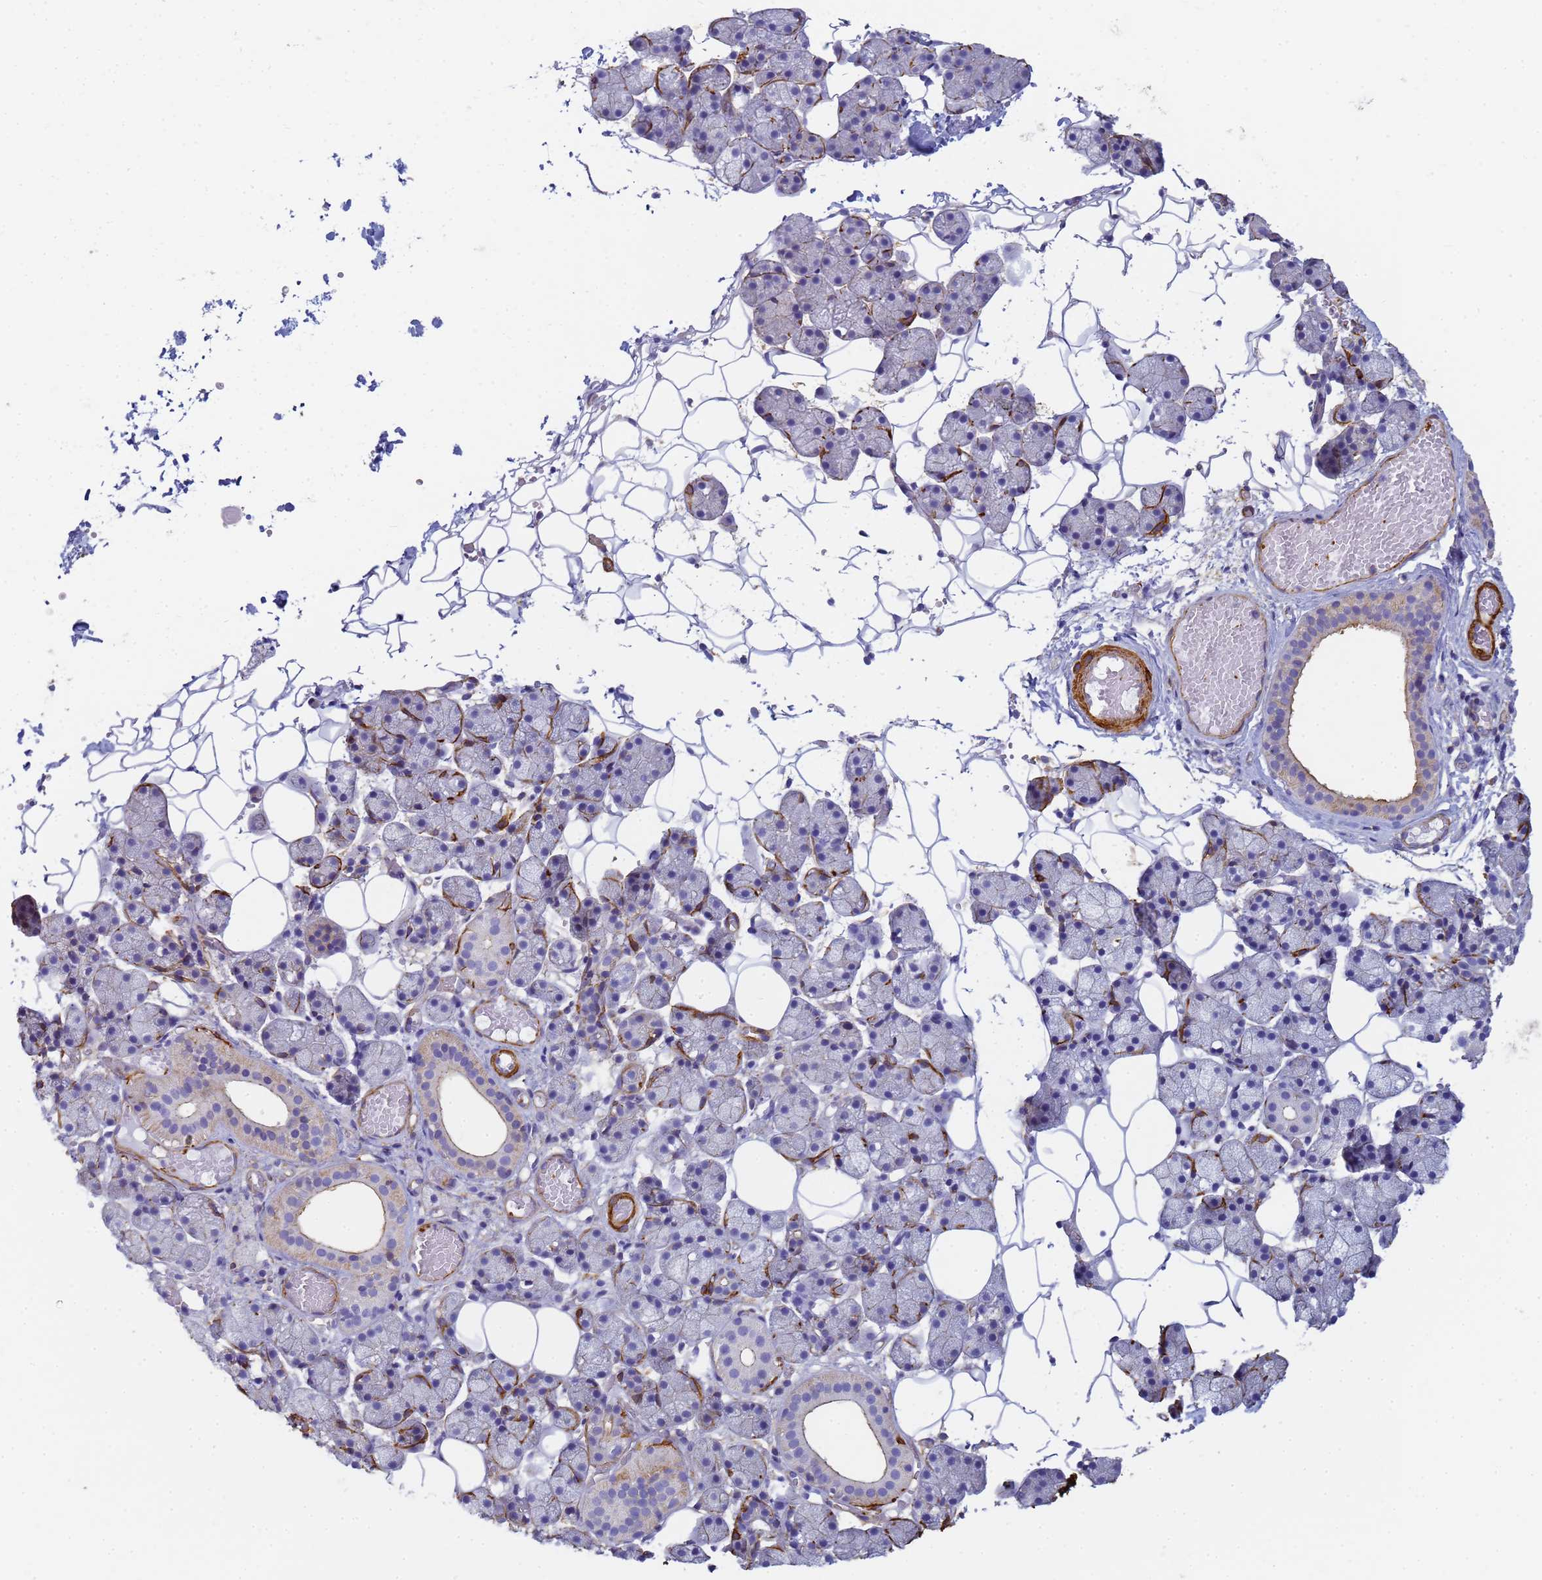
{"staining": {"intensity": "weak", "quantity": "<25%", "location": "cytoplasmic/membranous"}, "tissue": "salivary gland", "cell_type": "Glandular cells", "image_type": "normal", "snomed": [{"axis": "morphology", "description": "Normal tissue, NOS"}, {"axis": "topography", "description": "Salivary gland"}], "caption": "Immunohistochemistry micrograph of benign salivary gland: human salivary gland stained with DAB displays no significant protein staining in glandular cells. The staining is performed using DAB brown chromogen with nuclei counter-stained in using hematoxylin.", "gene": "TPM1", "patient": {"sex": "female", "age": 33}}